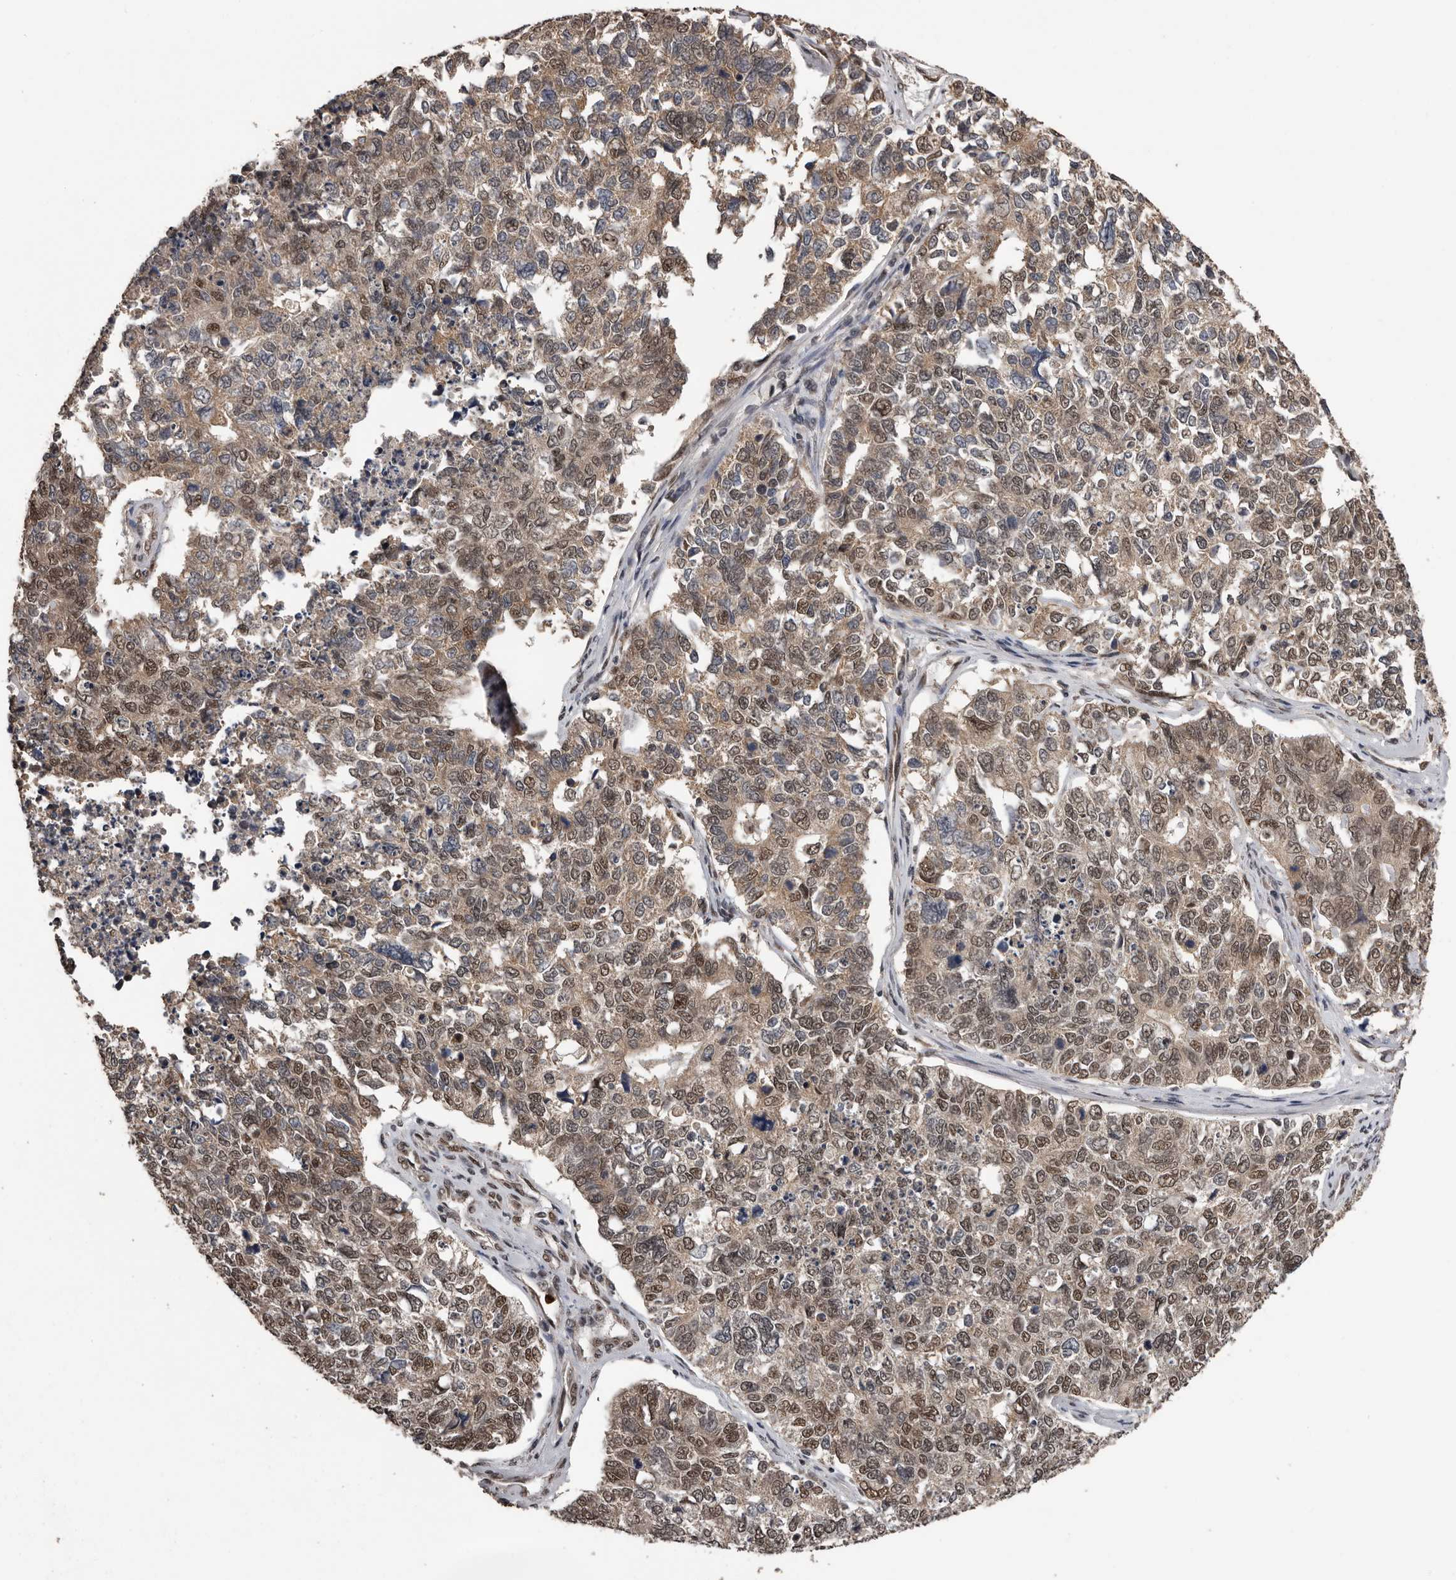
{"staining": {"intensity": "weak", "quantity": ">75%", "location": "cytoplasmic/membranous,nuclear"}, "tissue": "cervical cancer", "cell_type": "Tumor cells", "image_type": "cancer", "snomed": [{"axis": "morphology", "description": "Squamous cell carcinoma, NOS"}, {"axis": "topography", "description": "Cervix"}], "caption": "The photomicrograph exhibits staining of squamous cell carcinoma (cervical), revealing weak cytoplasmic/membranous and nuclear protein staining (brown color) within tumor cells. The staining was performed using DAB to visualize the protein expression in brown, while the nuclei were stained in blue with hematoxylin (Magnification: 20x).", "gene": "VPS37A", "patient": {"sex": "female", "age": 63}}